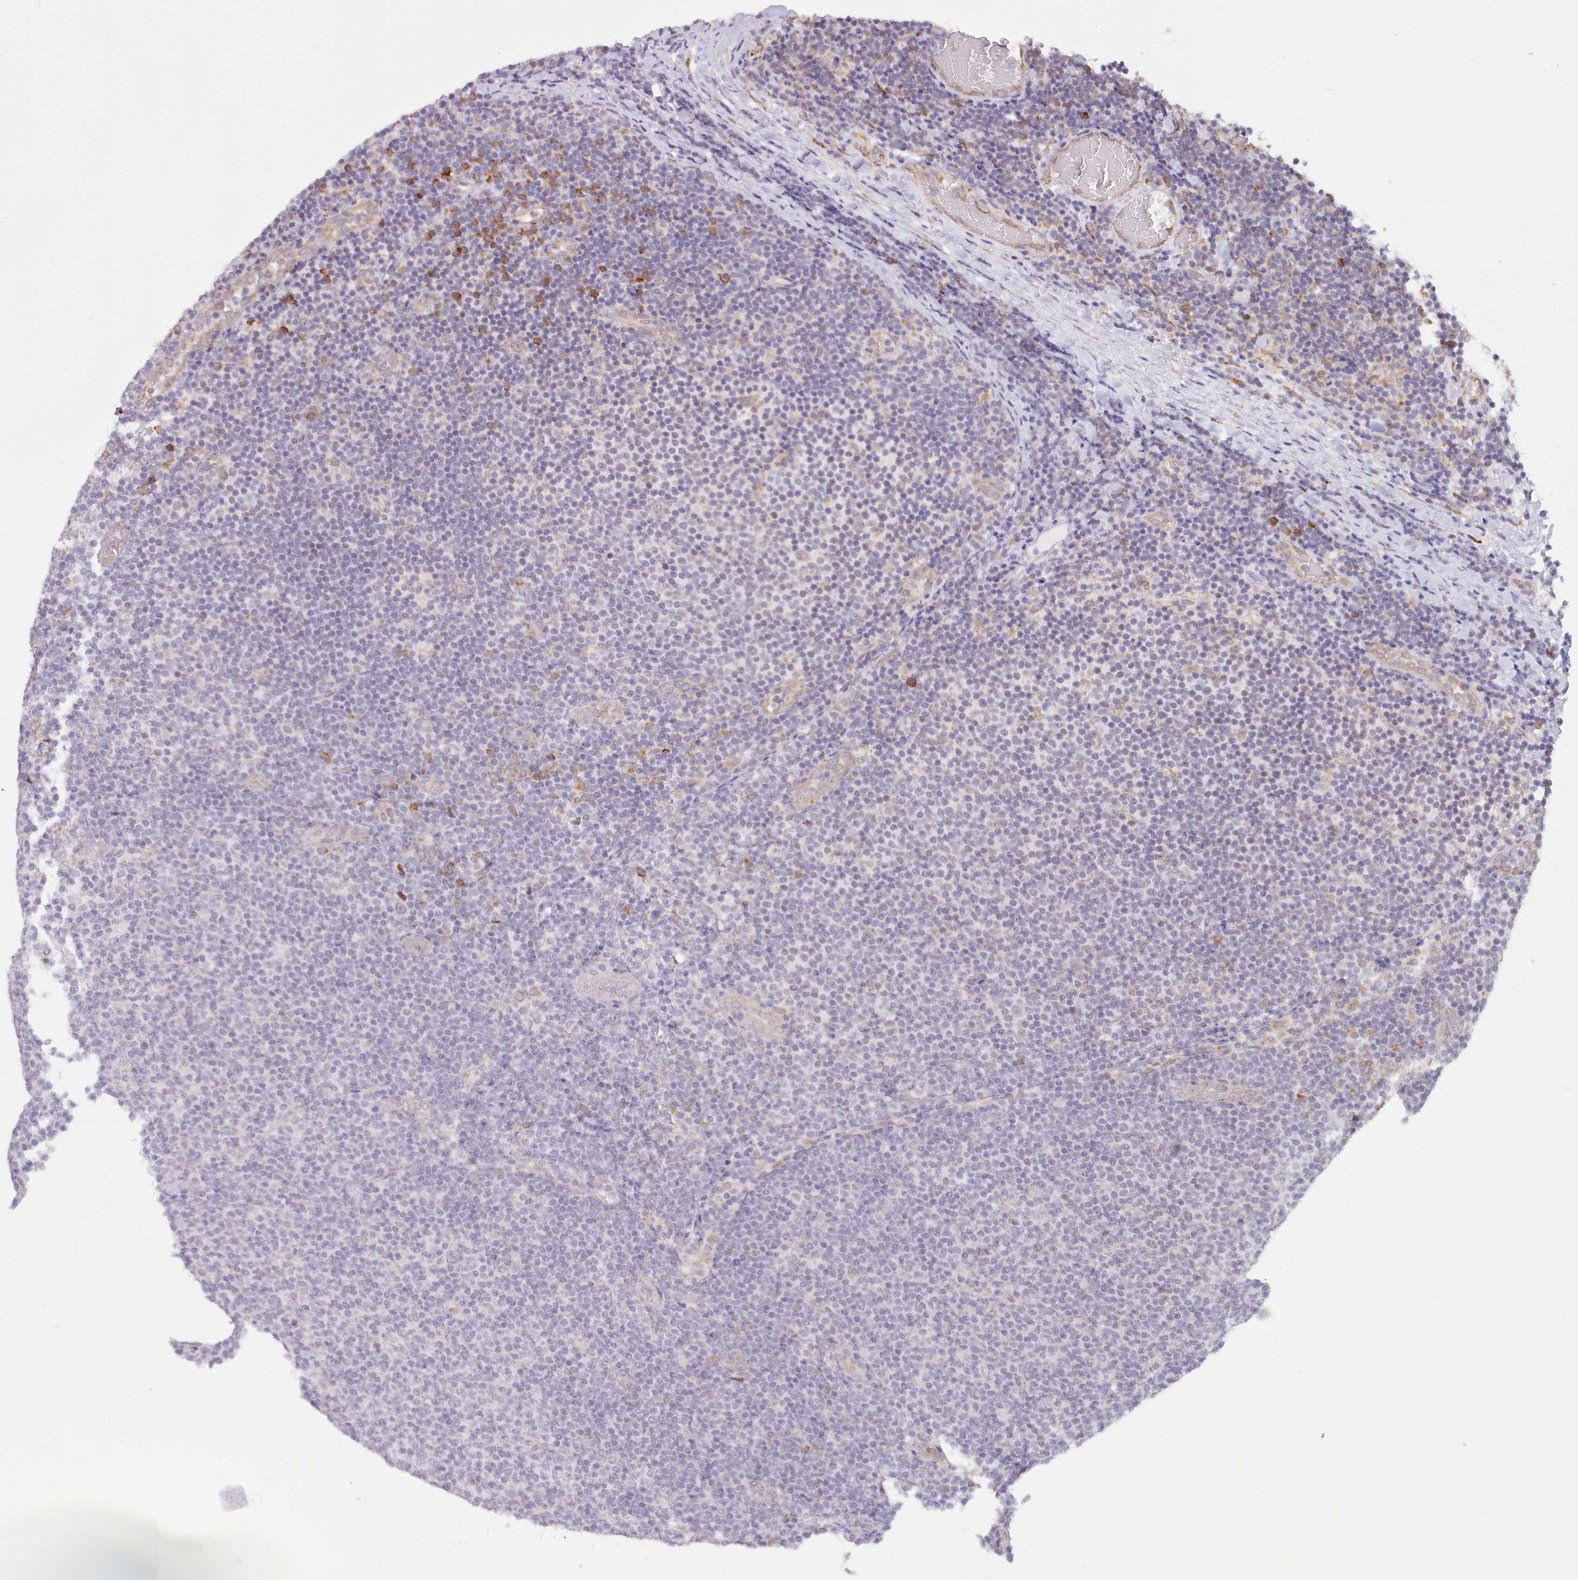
{"staining": {"intensity": "negative", "quantity": "none", "location": "none"}, "tissue": "lymphoma", "cell_type": "Tumor cells", "image_type": "cancer", "snomed": [{"axis": "morphology", "description": "Malignant lymphoma, non-Hodgkin's type, Low grade"}, {"axis": "topography", "description": "Lymph node"}], "caption": "Immunohistochemical staining of human low-grade malignant lymphoma, non-Hodgkin's type reveals no significant expression in tumor cells.", "gene": "SEC61B", "patient": {"sex": "male", "age": 66}}